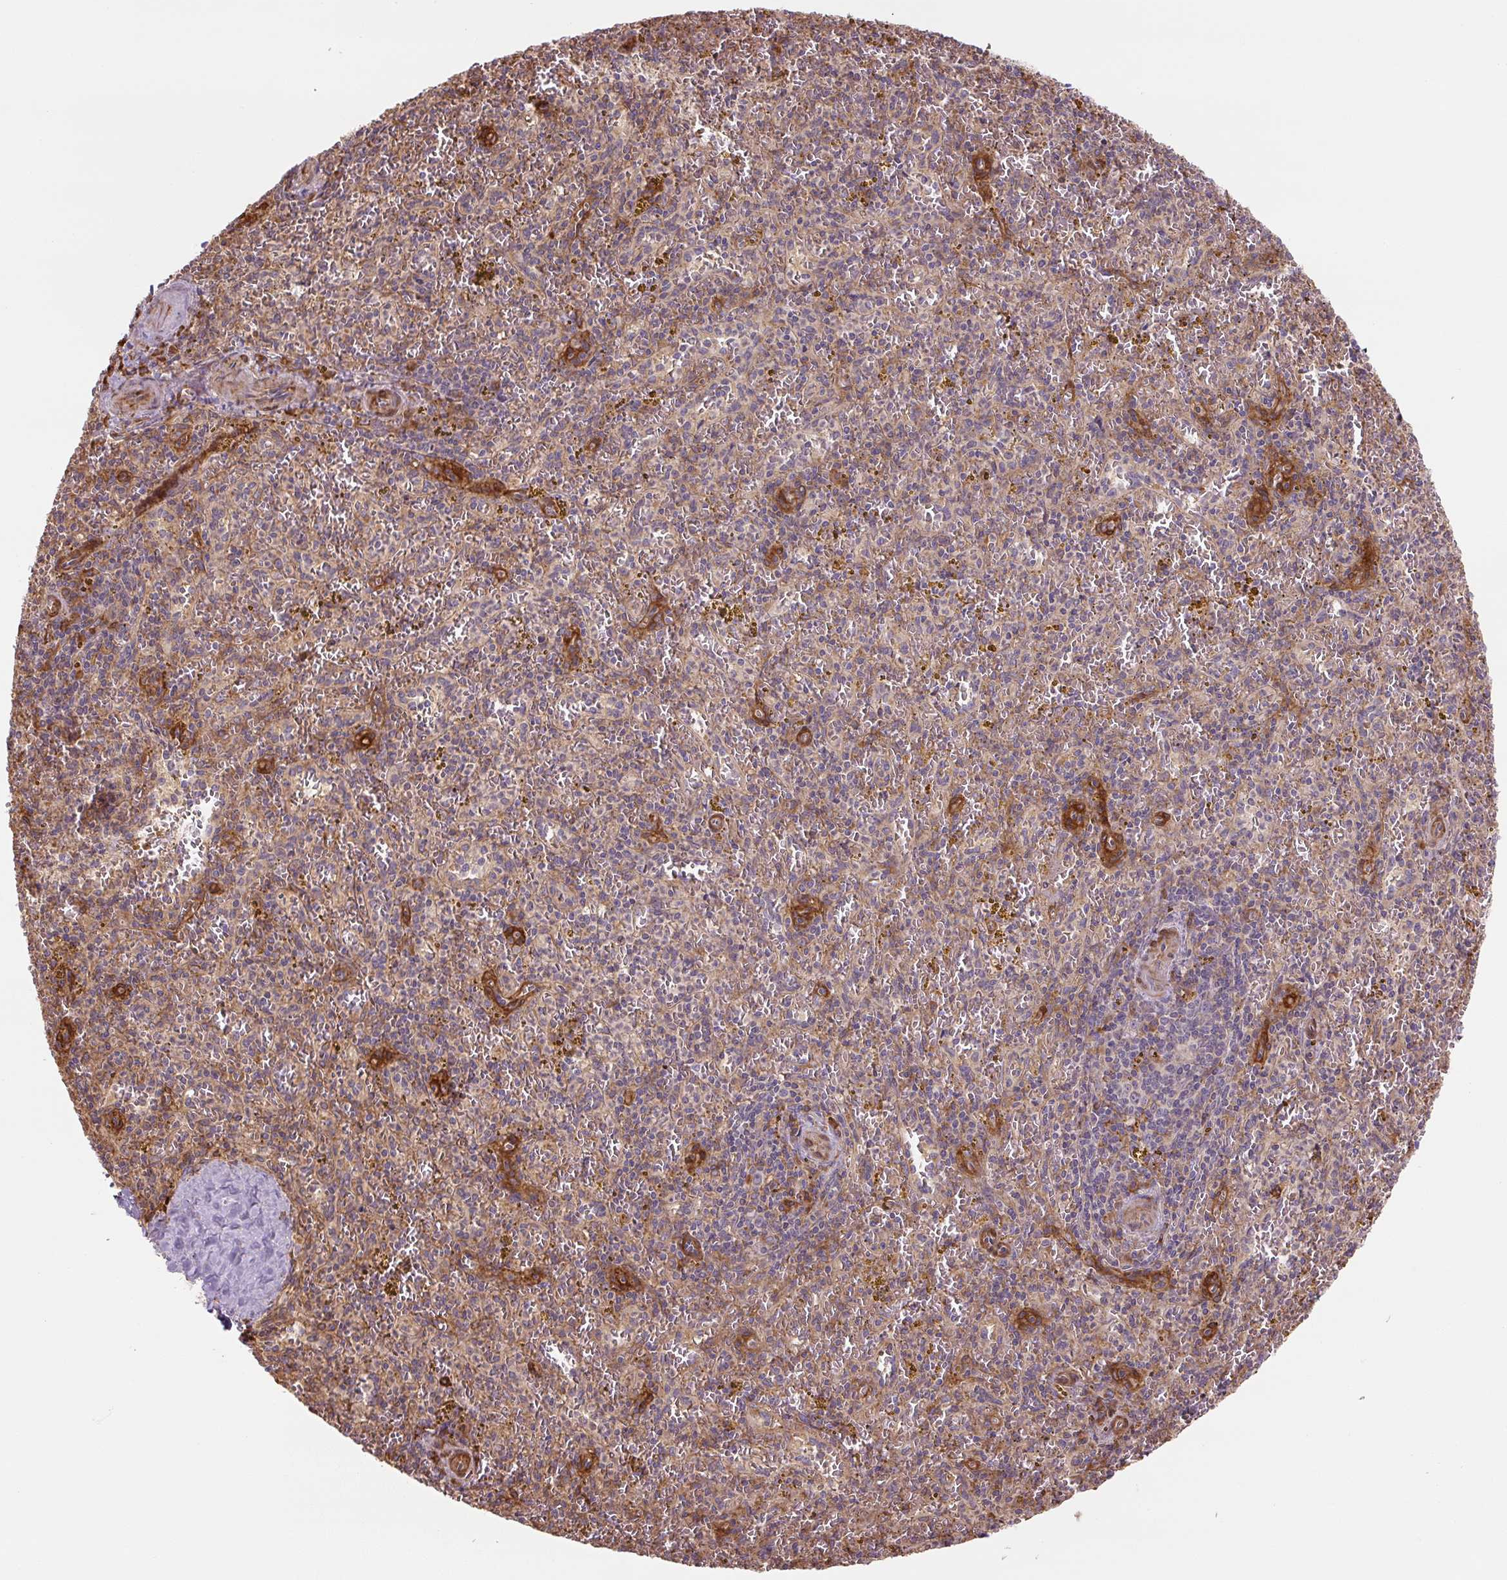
{"staining": {"intensity": "weak", "quantity": "<25%", "location": "cytoplasmic/membranous"}, "tissue": "spleen", "cell_type": "Cells in red pulp", "image_type": "normal", "snomed": [{"axis": "morphology", "description": "Normal tissue, NOS"}, {"axis": "topography", "description": "Spleen"}], "caption": "DAB (3,3'-diaminobenzidine) immunohistochemical staining of unremarkable spleen exhibits no significant staining in cells in red pulp. The staining is performed using DAB brown chromogen with nuclei counter-stained in using hematoxylin.", "gene": "RASA1", "patient": {"sex": "male", "age": 57}}